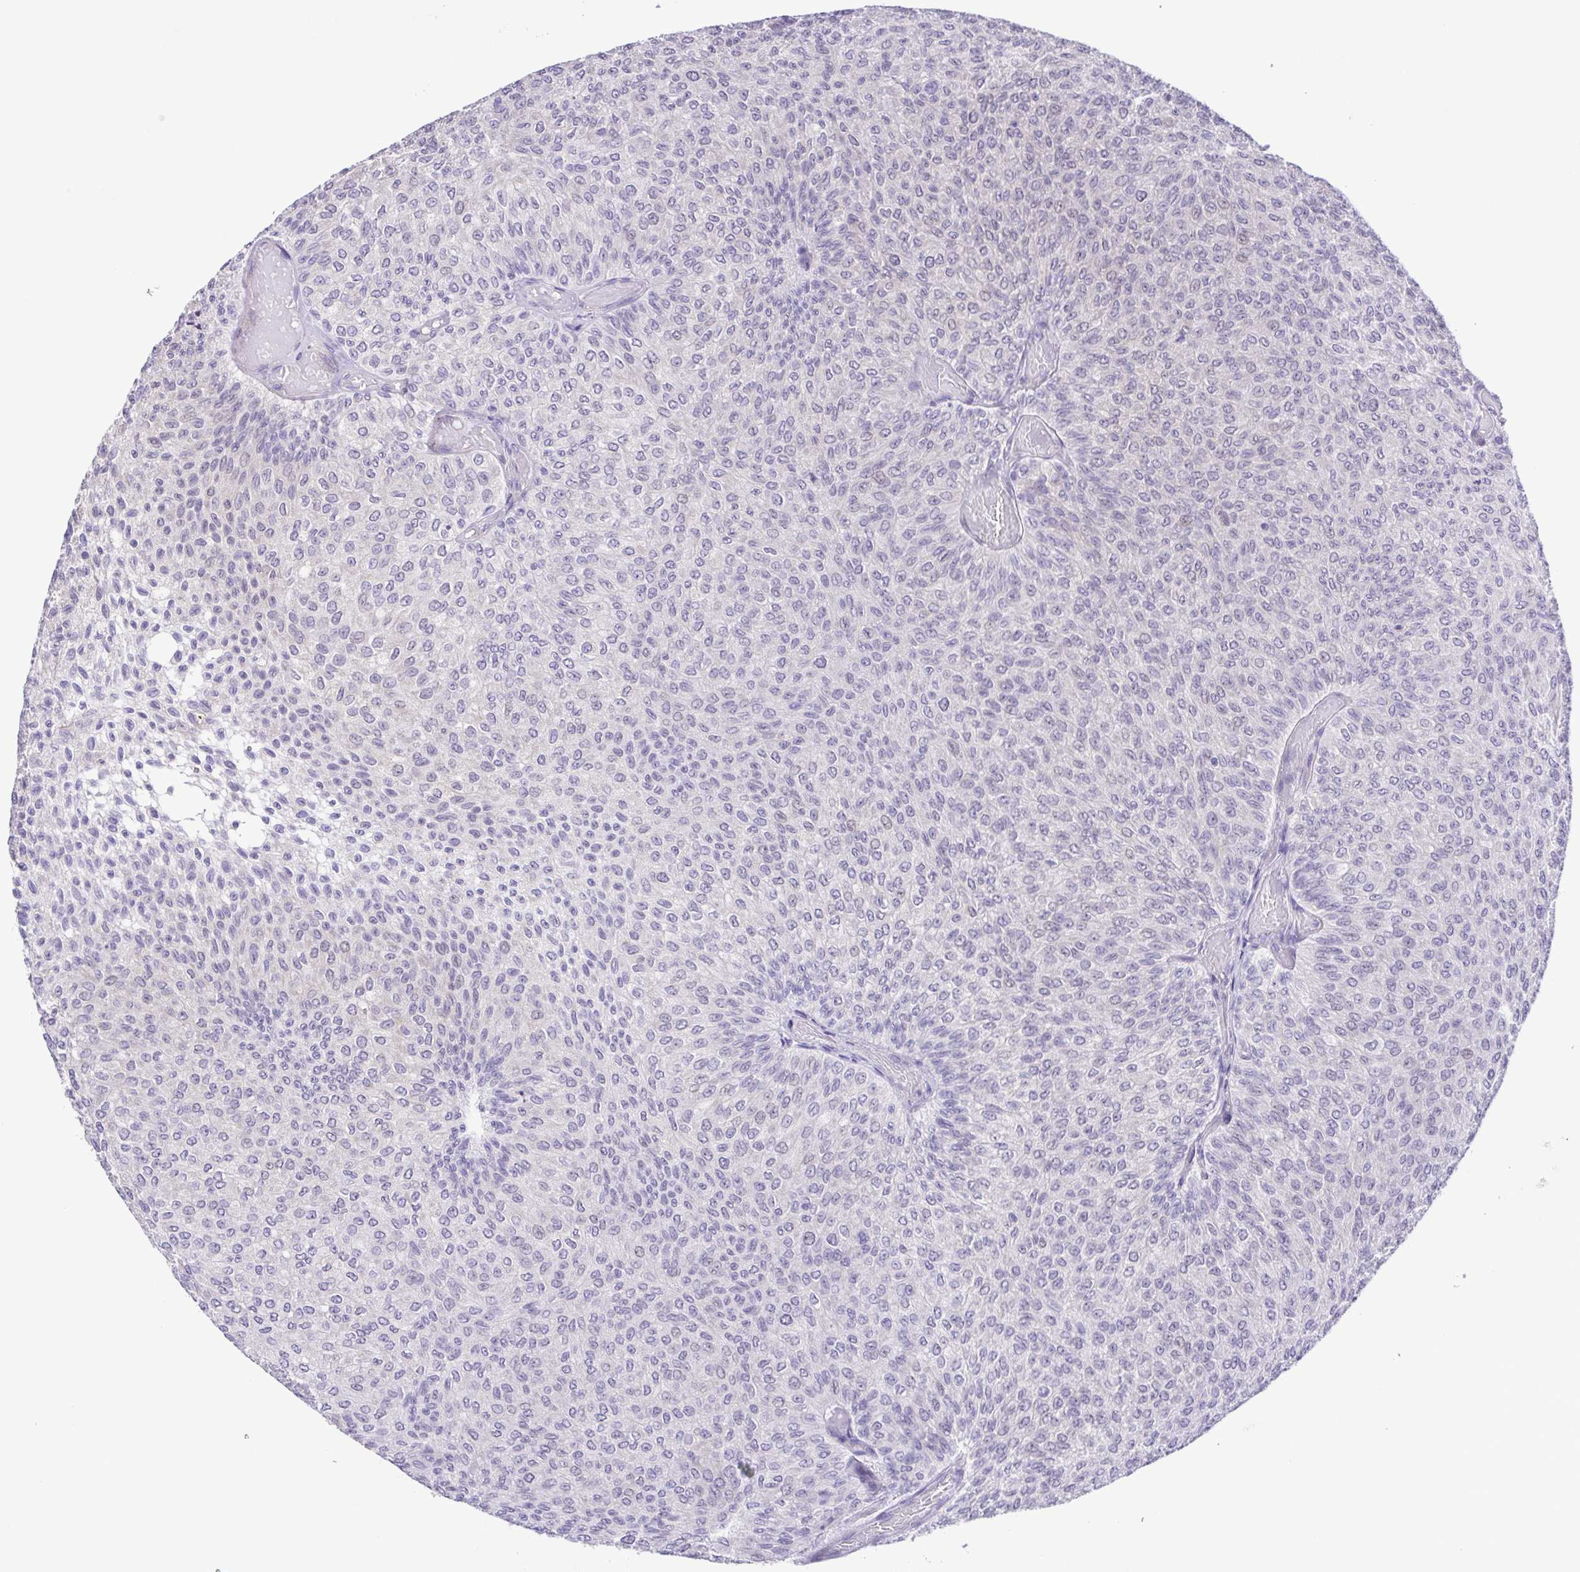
{"staining": {"intensity": "negative", "quantity": "none", "location": "none"}, "tissue": "urothelial cancer", "cell_type": "Tumor cells", "image_type": "cancer", "snomed": [{"axis": "morphology", "description": "Urothelial carcinoma, Low grade"}, {"axis": "topography", "description": "Urinary bladder"}], "caption": "This is a photomicrograph of IHC staining of low-grade urothelial carcinoma, which shows no expression in tumor cells.", "gene": "DCLK2", "patient": {"sex": "male", "age": 78}}